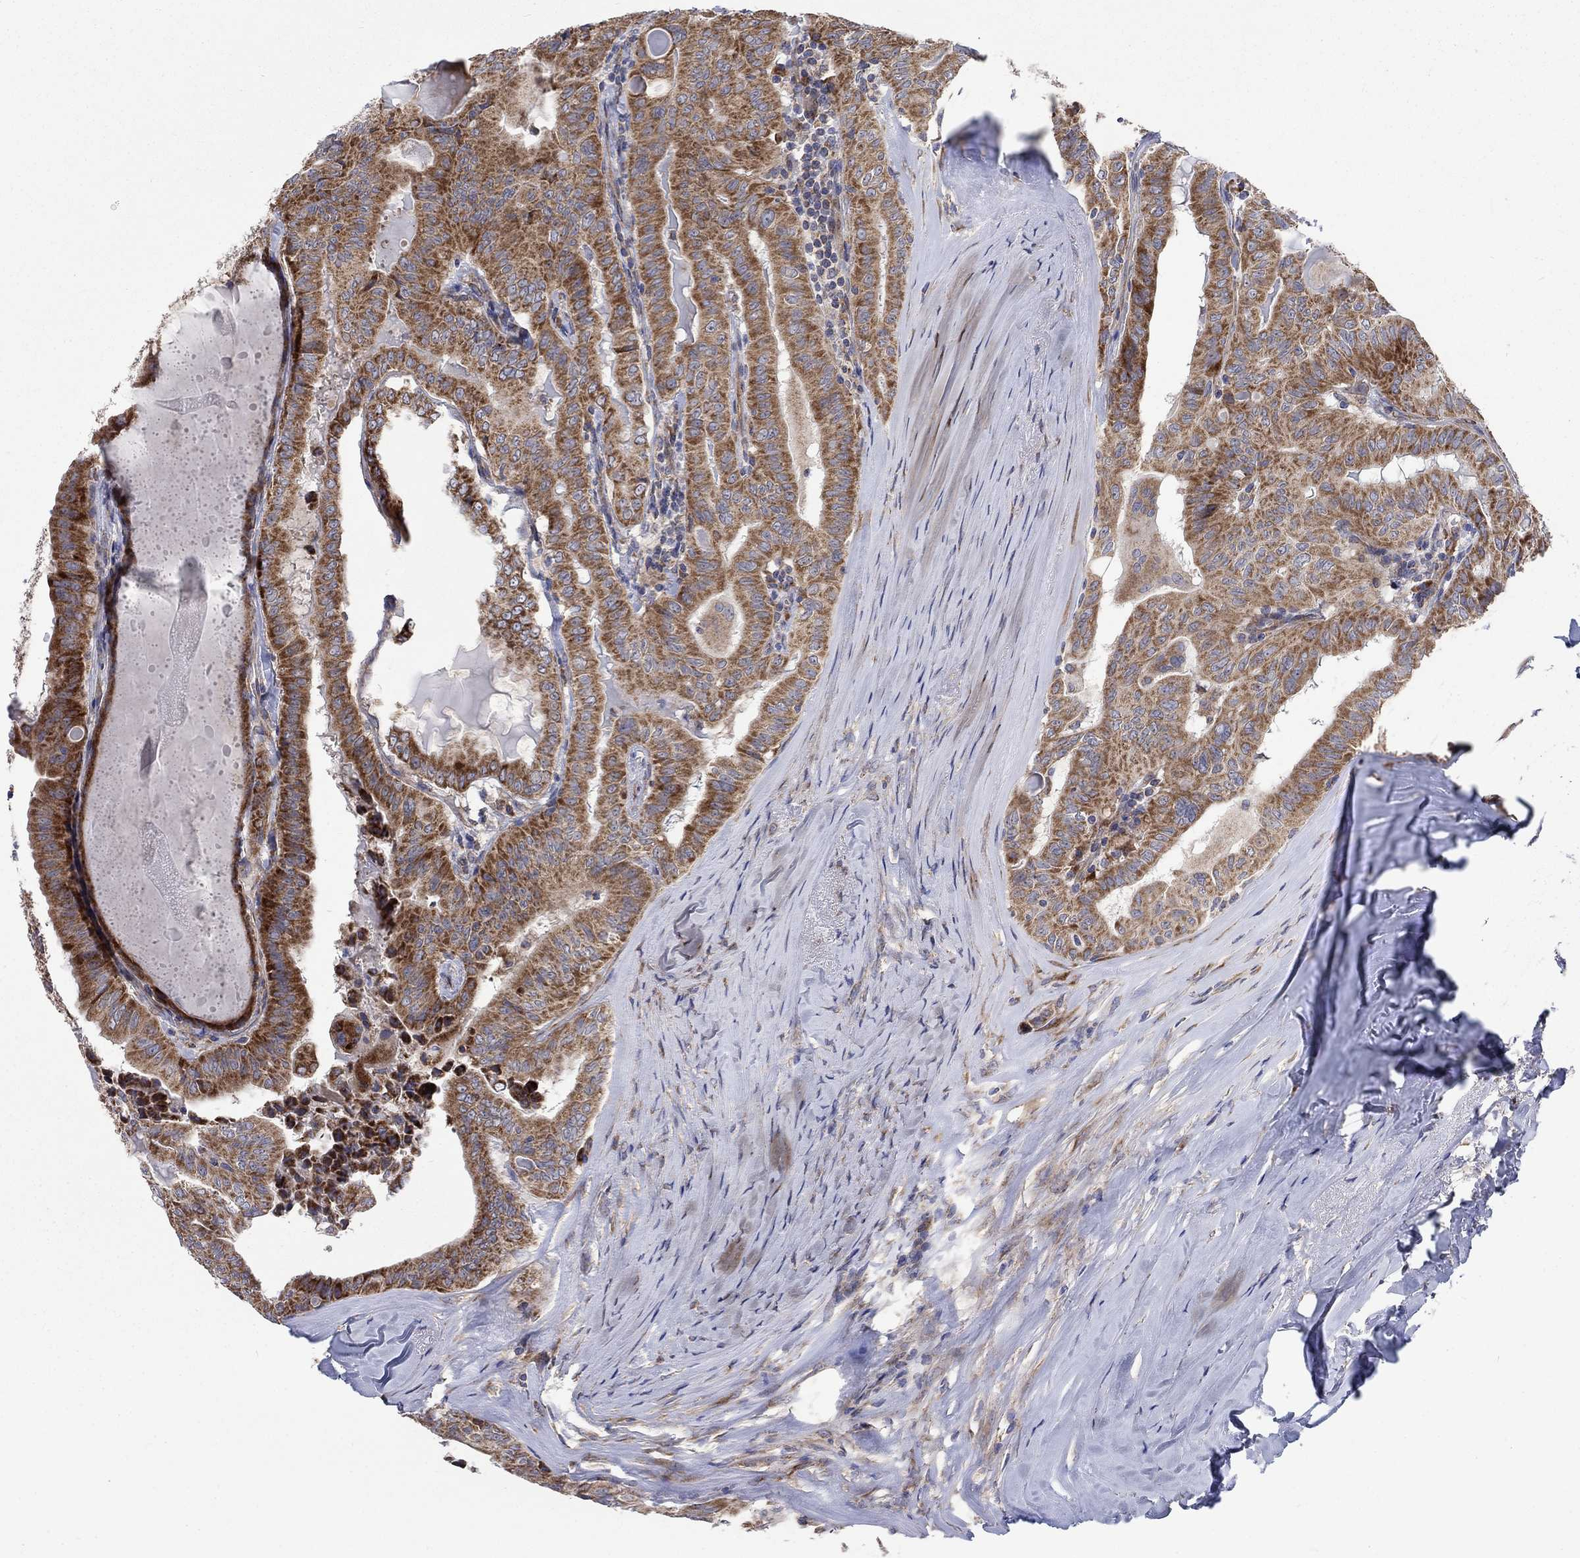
{"staining": {"intensity": "strong", "quantity": "25%-75%", "location": "cytoplasmic/membranous"}, "tissue": "thyroid cancer", "cell_type": "Tumor cells", "image_type": "cancer", "snomed": [{"axis": "morphology", "description": "Papillary adenocarcinoma, NOS"}, {"axis": "topography", "description": "Thyroid gland"}], "caption": "Papillary adenocarcinoma (thyroid) tissue shows strong cytoplasmic/membranous positivity in approximately 25%-75% of tumor cells", "gene": "RPLP0", "patient": {"sex": "female", "age": 68}}